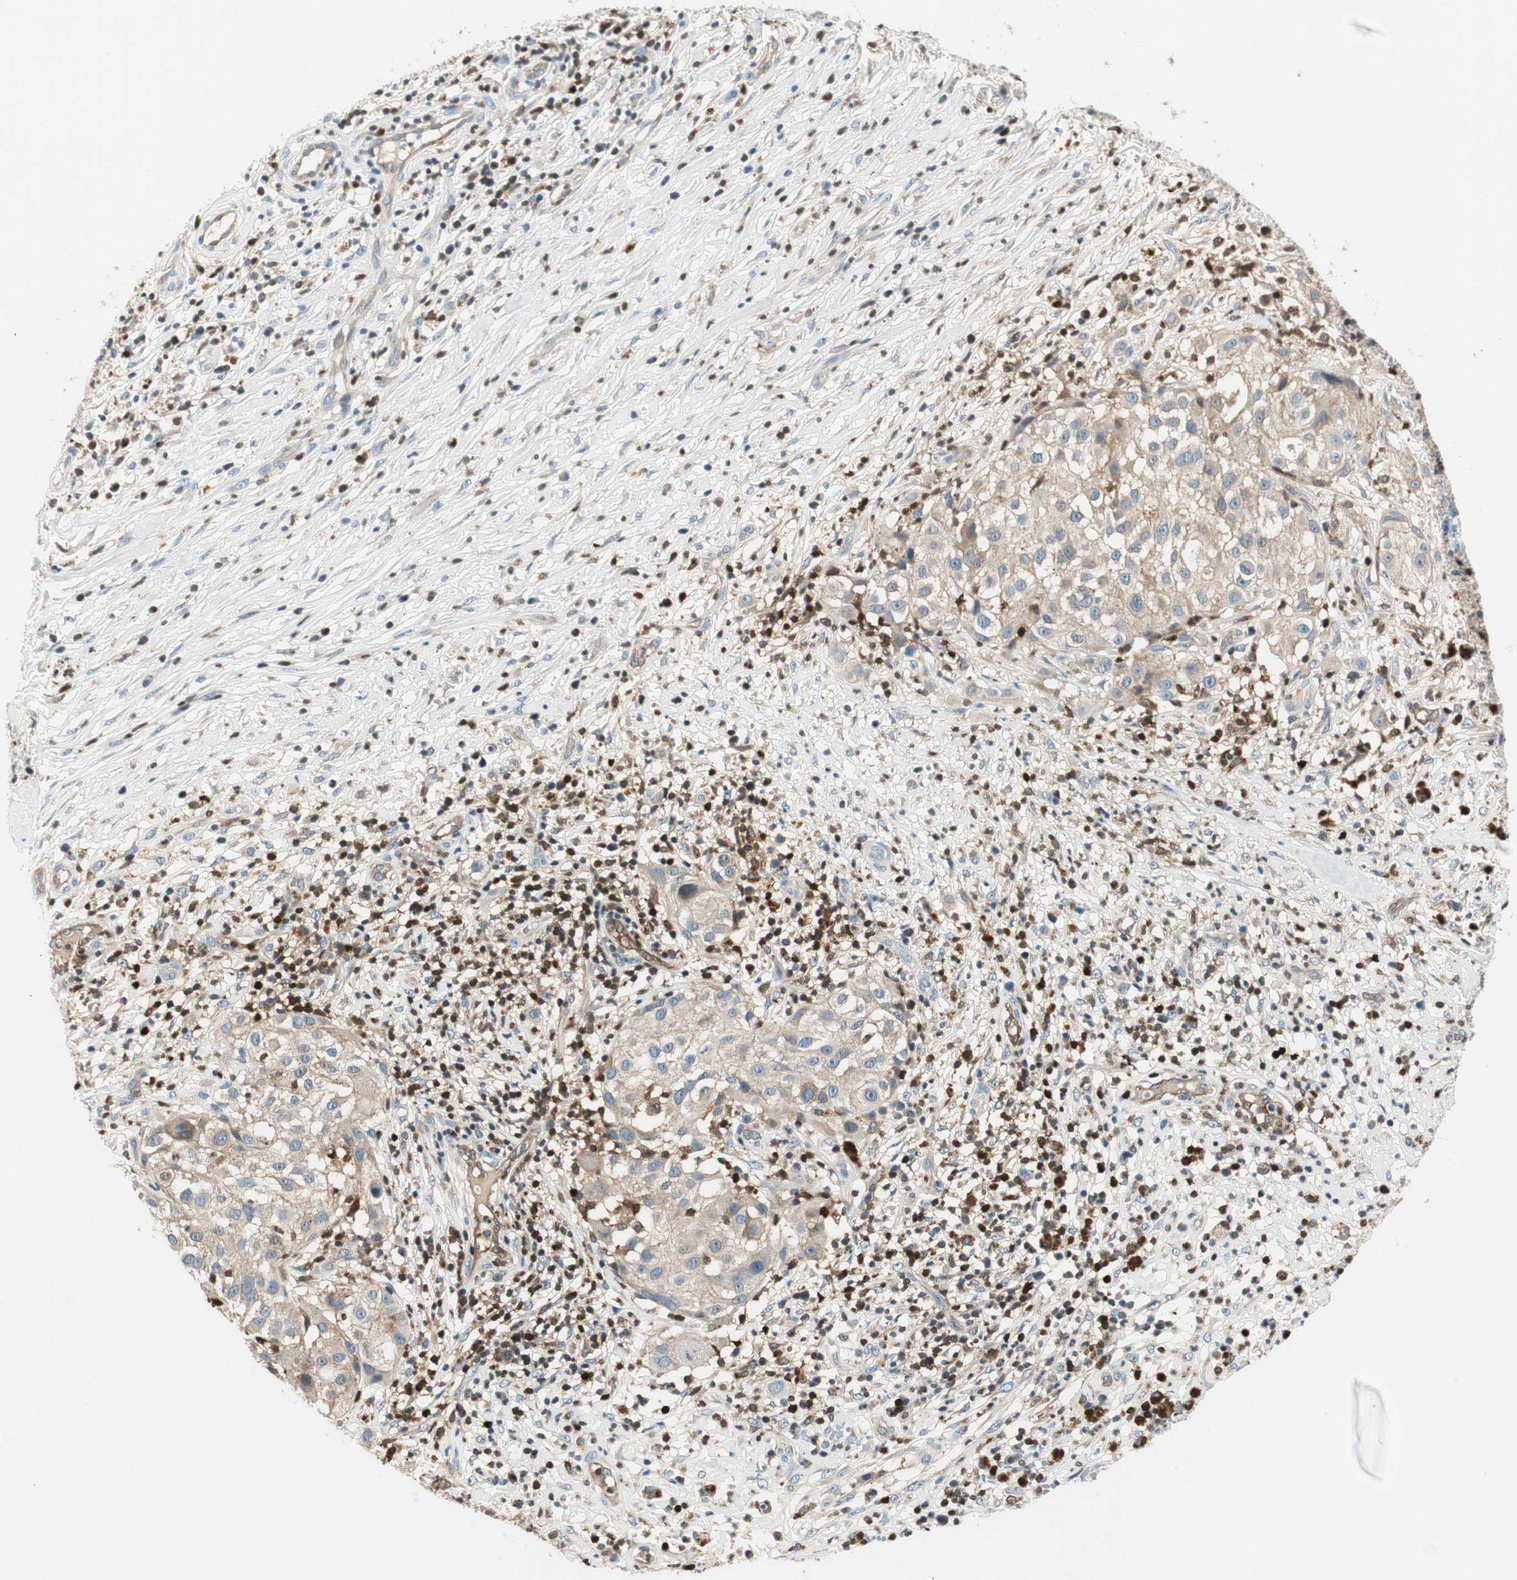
{"staining": {"intensity": "weak", "quantity": ">75%", "location": "cytoplasmic/membranous"}, "tissue": "melanoma", "cell_type": "Tumor cells", "image_type": "cancer", "snomed": [{"axis": "morphology", "description": "Necrosis, NOS"}, {"axis": "morphology", "description": "Malignant melanoma, NOS"}, {"axis": "topography", "description": "Skin"}], "caption": "An immunohistochemistry photomicrograph of tumor tissue is shown. Protein staining in brown highlights weak cytoplasmic/membranous positivity in malignant melanoma within tumor cells. The staining was performed using DAB to visualize the protein expression in brown, while the nuclei were stained in blue with hematoxylin (Magnification: 20x).", "gene": "COTL1", "patient": {"sex": "female", "age": 87}}